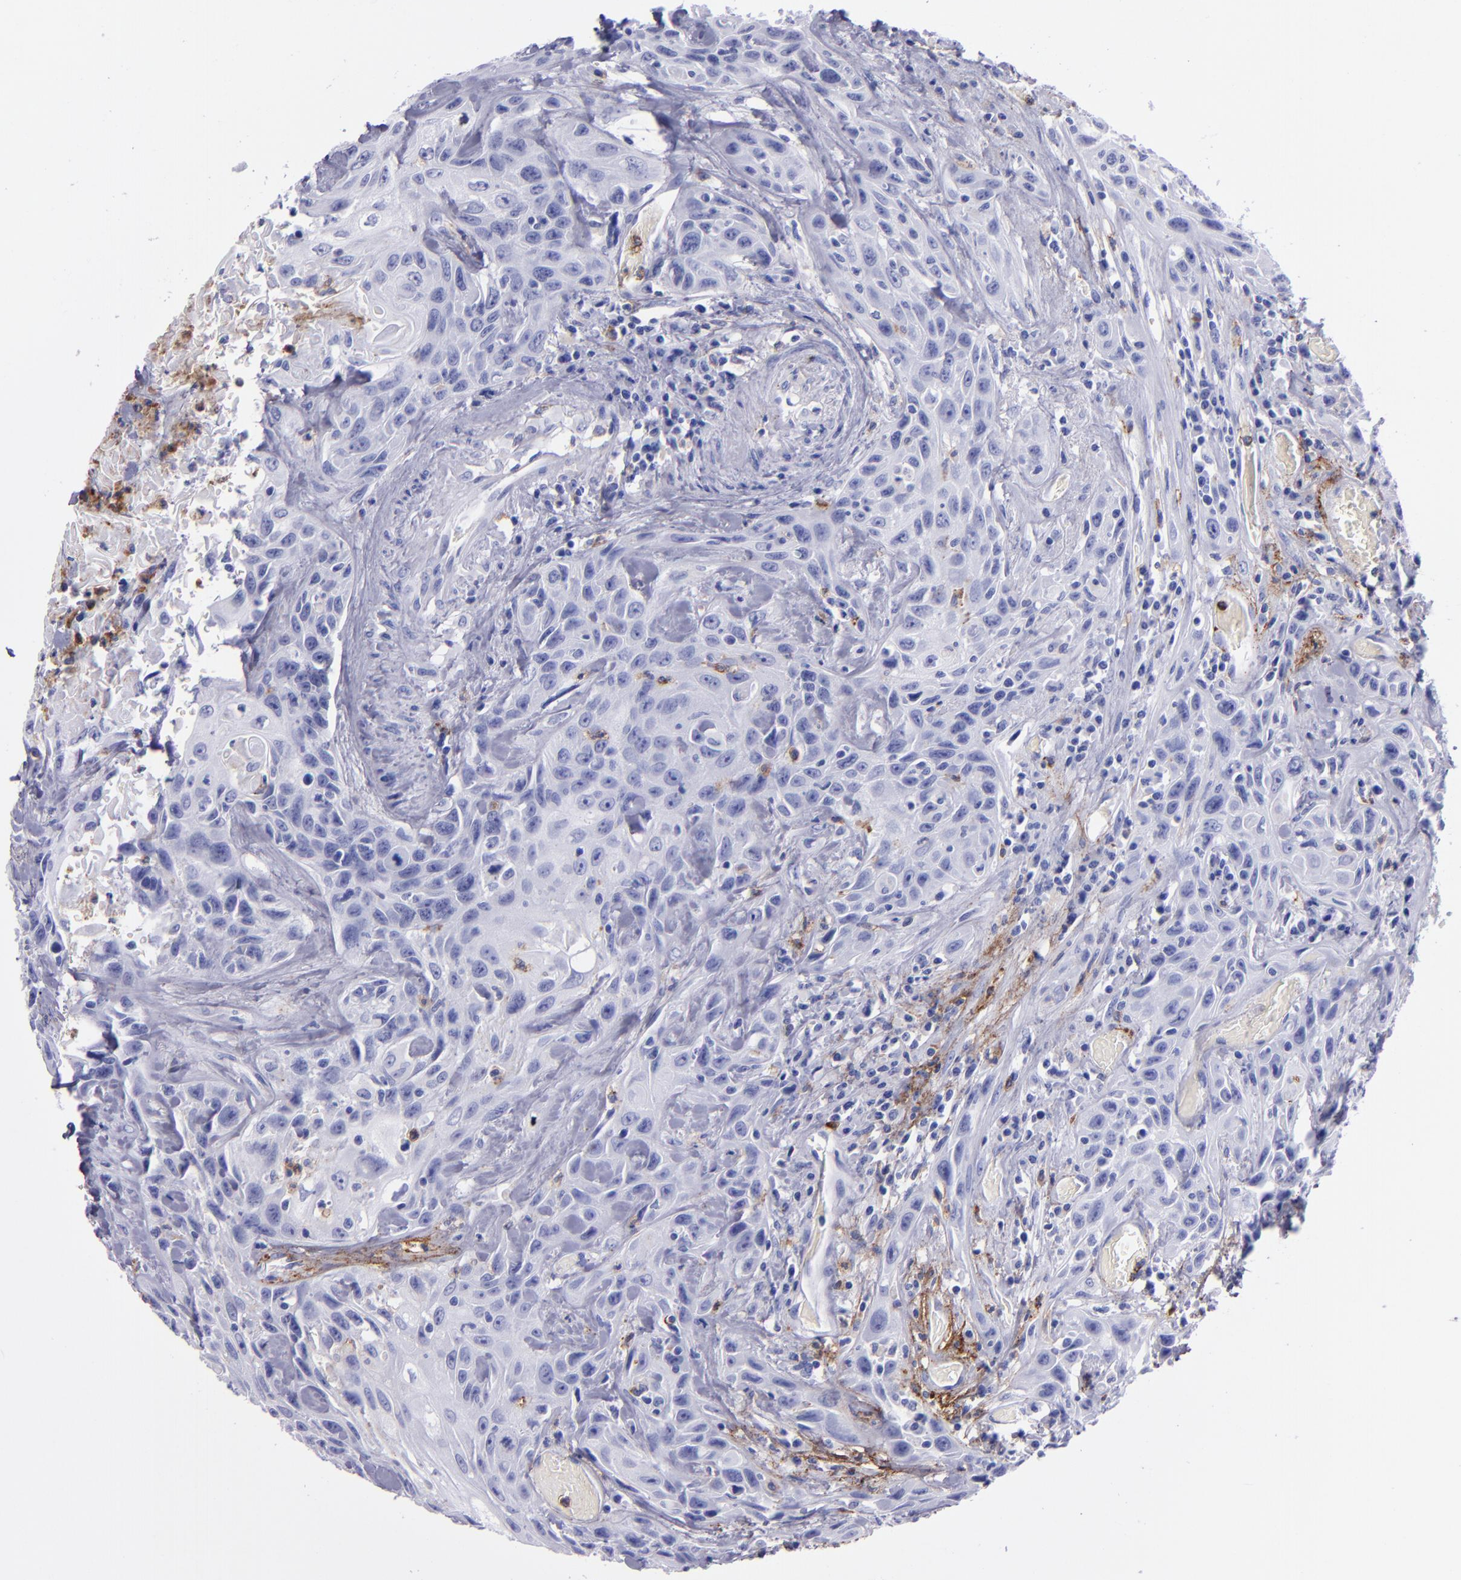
{"staining": {"intensity": "negative", "quantity": "none", "location": "none"}, "tissue": "urothelial cancer", "cell_type": "Tumor cells", "image_type": "cancer", "snomed": [{"axis": "morphology", "description": "Urothelial carcinoma, High grade"}, {"axis": "topography", "description": "Urinary bladder"}], "caption": "Image shows no significant protein expression in tumor cells of high-grade urothelial carcinoma.", "gene": "CR1", "patient": {"sex": "female", "age": 84}}